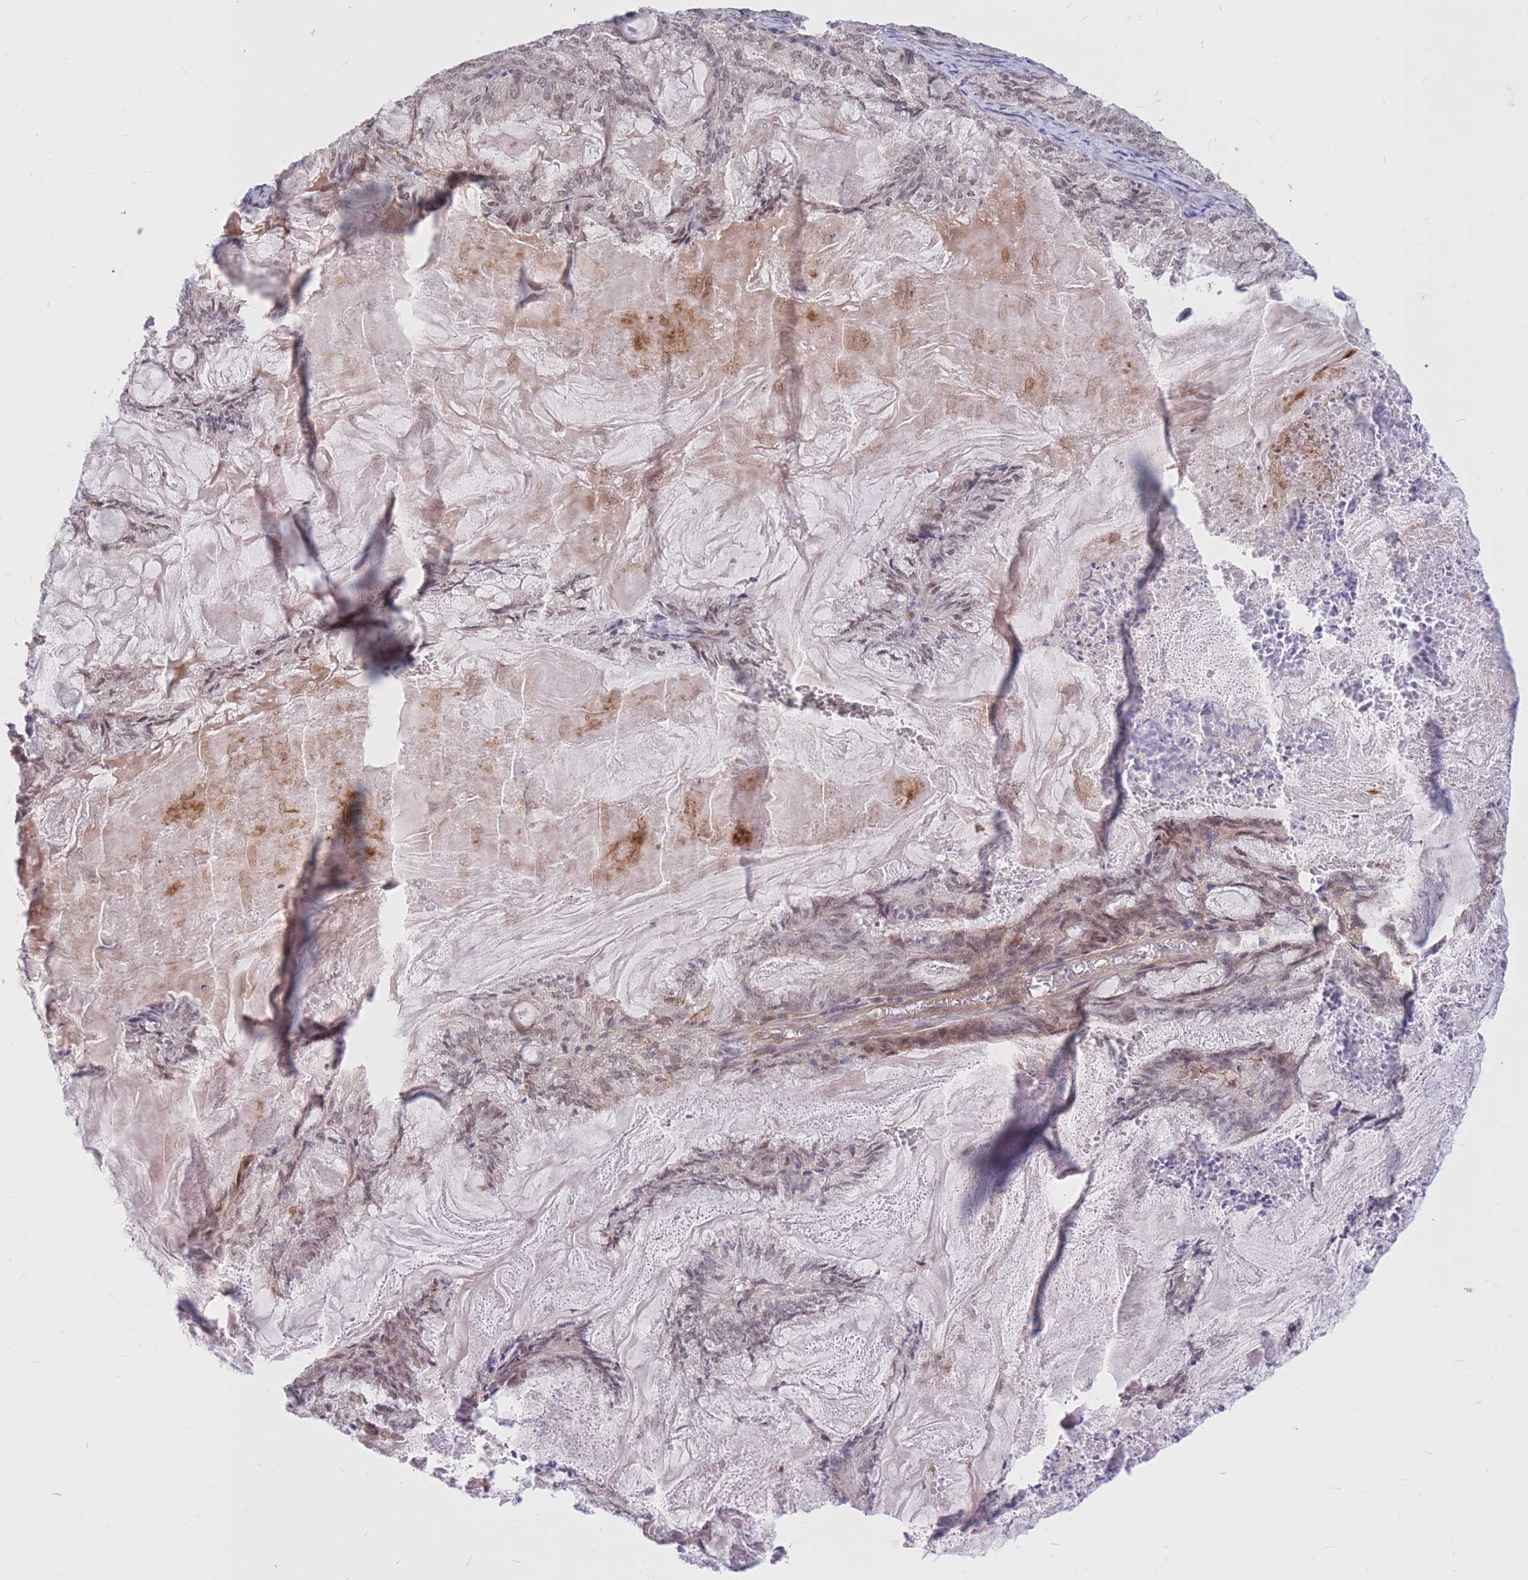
{"staining": {"intensity": "weak", "quantity": "25%-75%", "location": "nuclear"}, "tissue": "endometrial cancer", "cell_type": "Tumor cells", "image_type": "cancer", "snomed": [{"axis": "morphology", "description": "Adenocarcinoma, NOS"}, {"axis": "topography", "description": "Endometrium"}], "caption": "The micrograph reveals a brown stain indicating the presence of a protein in the nuclear of tumor cells in endometrial cancer. (DAB IHC, brown staining for protein, blue staining for nuclei).", "gene": "TCF20", "patient": {"sex": "female", "age": 86}}